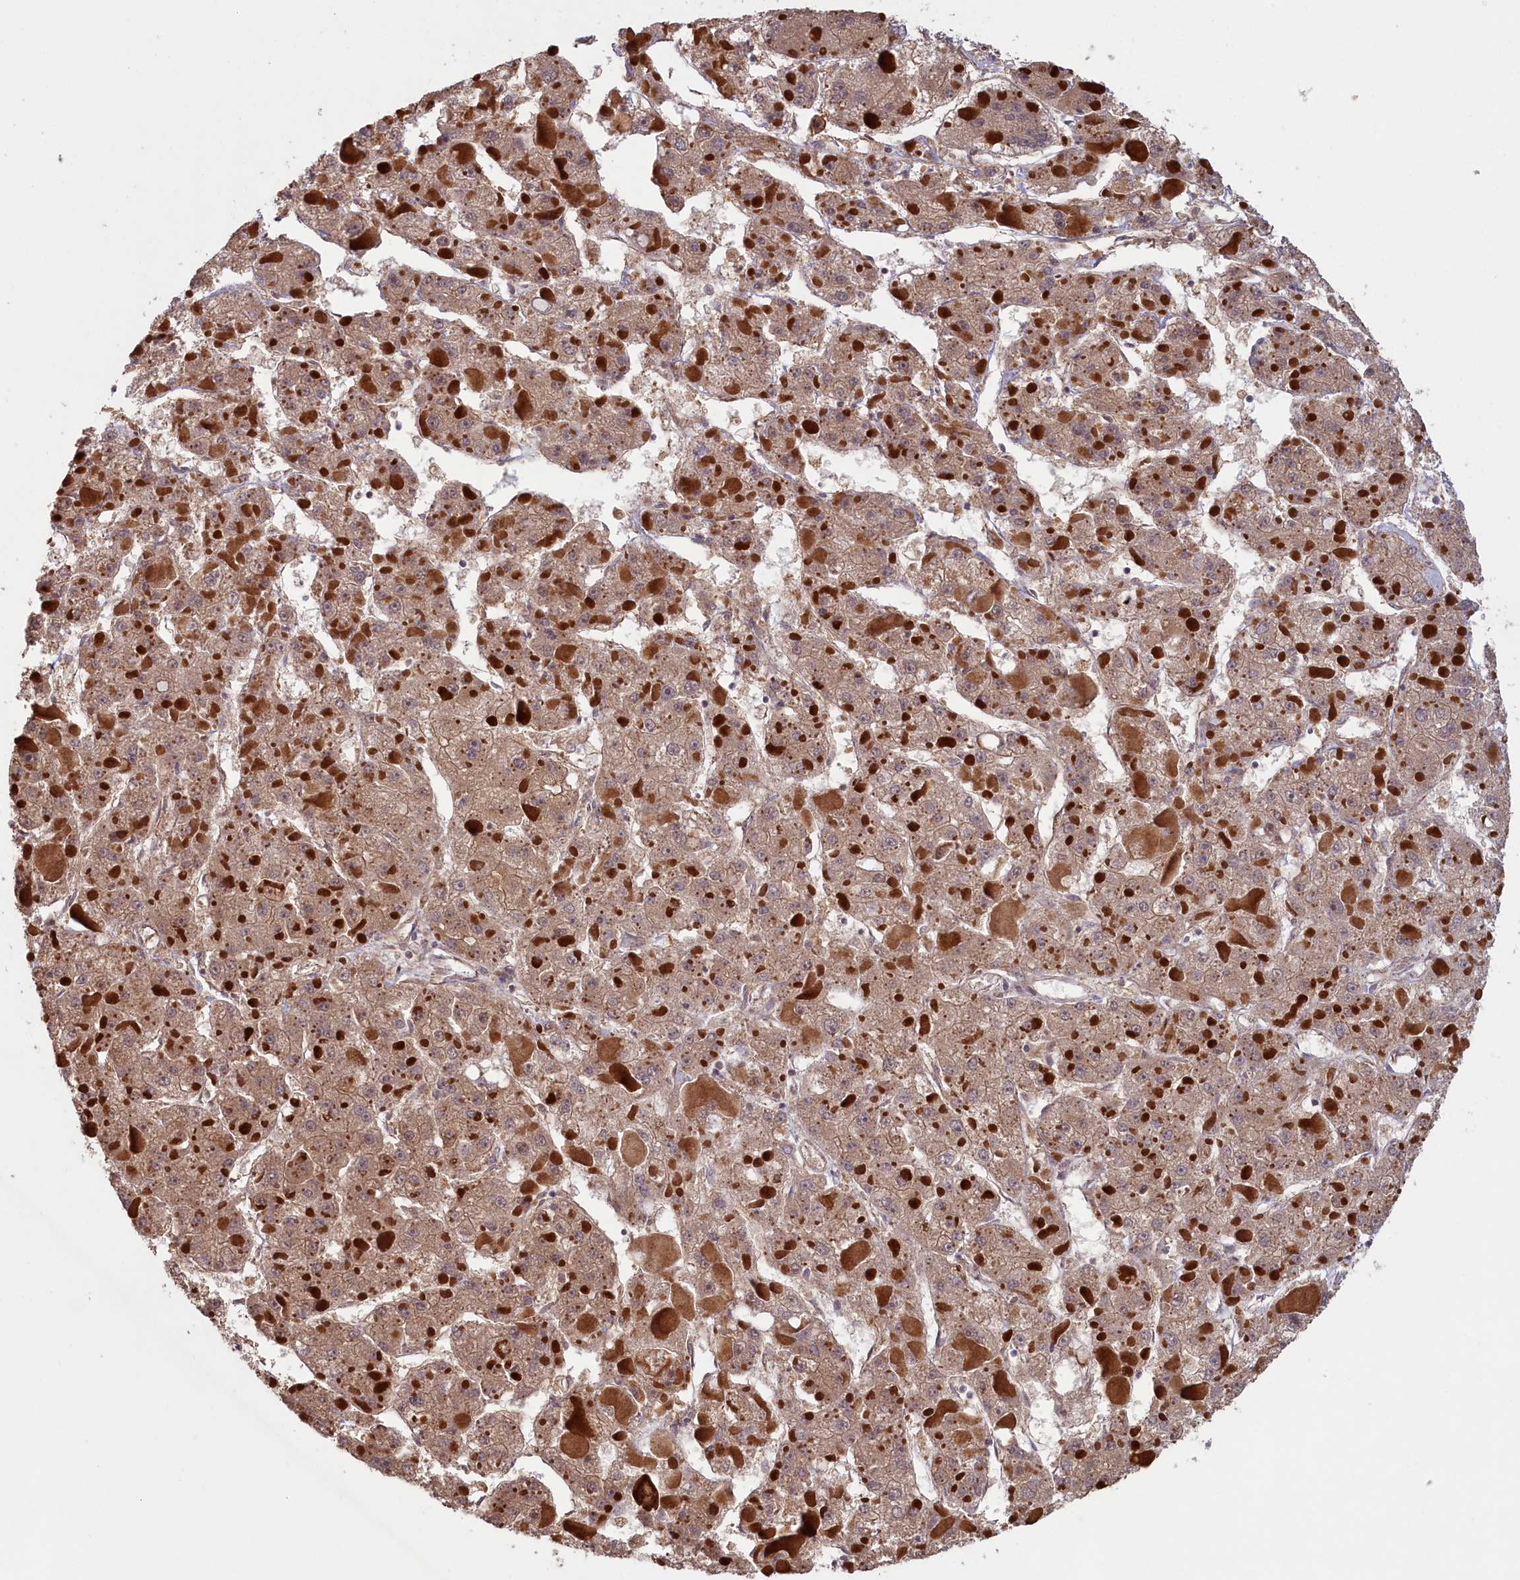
{"staining": {"intensity": "weak", "quantity": ">75%", "location": "cytoplasmic/membranous"}, "tissue": "liver cancer", "cell_type": "Tumor cells", "image_type": "cancer", "snomed": [{"axis": "morphology", "description": "Carcinoma, Hepatocellular, NOS"}, {"axis": "topography", "description": "Liver"}], "caption": "There is low levels of weak cytoplasmic/membranous staining in tumor cells of hepatocellular carcinoma (liver), as demonstrated by immunohistochemical staining (brown color).", "gene": "CIAO2B", "patient": {"sex": "female", "age": 73}}